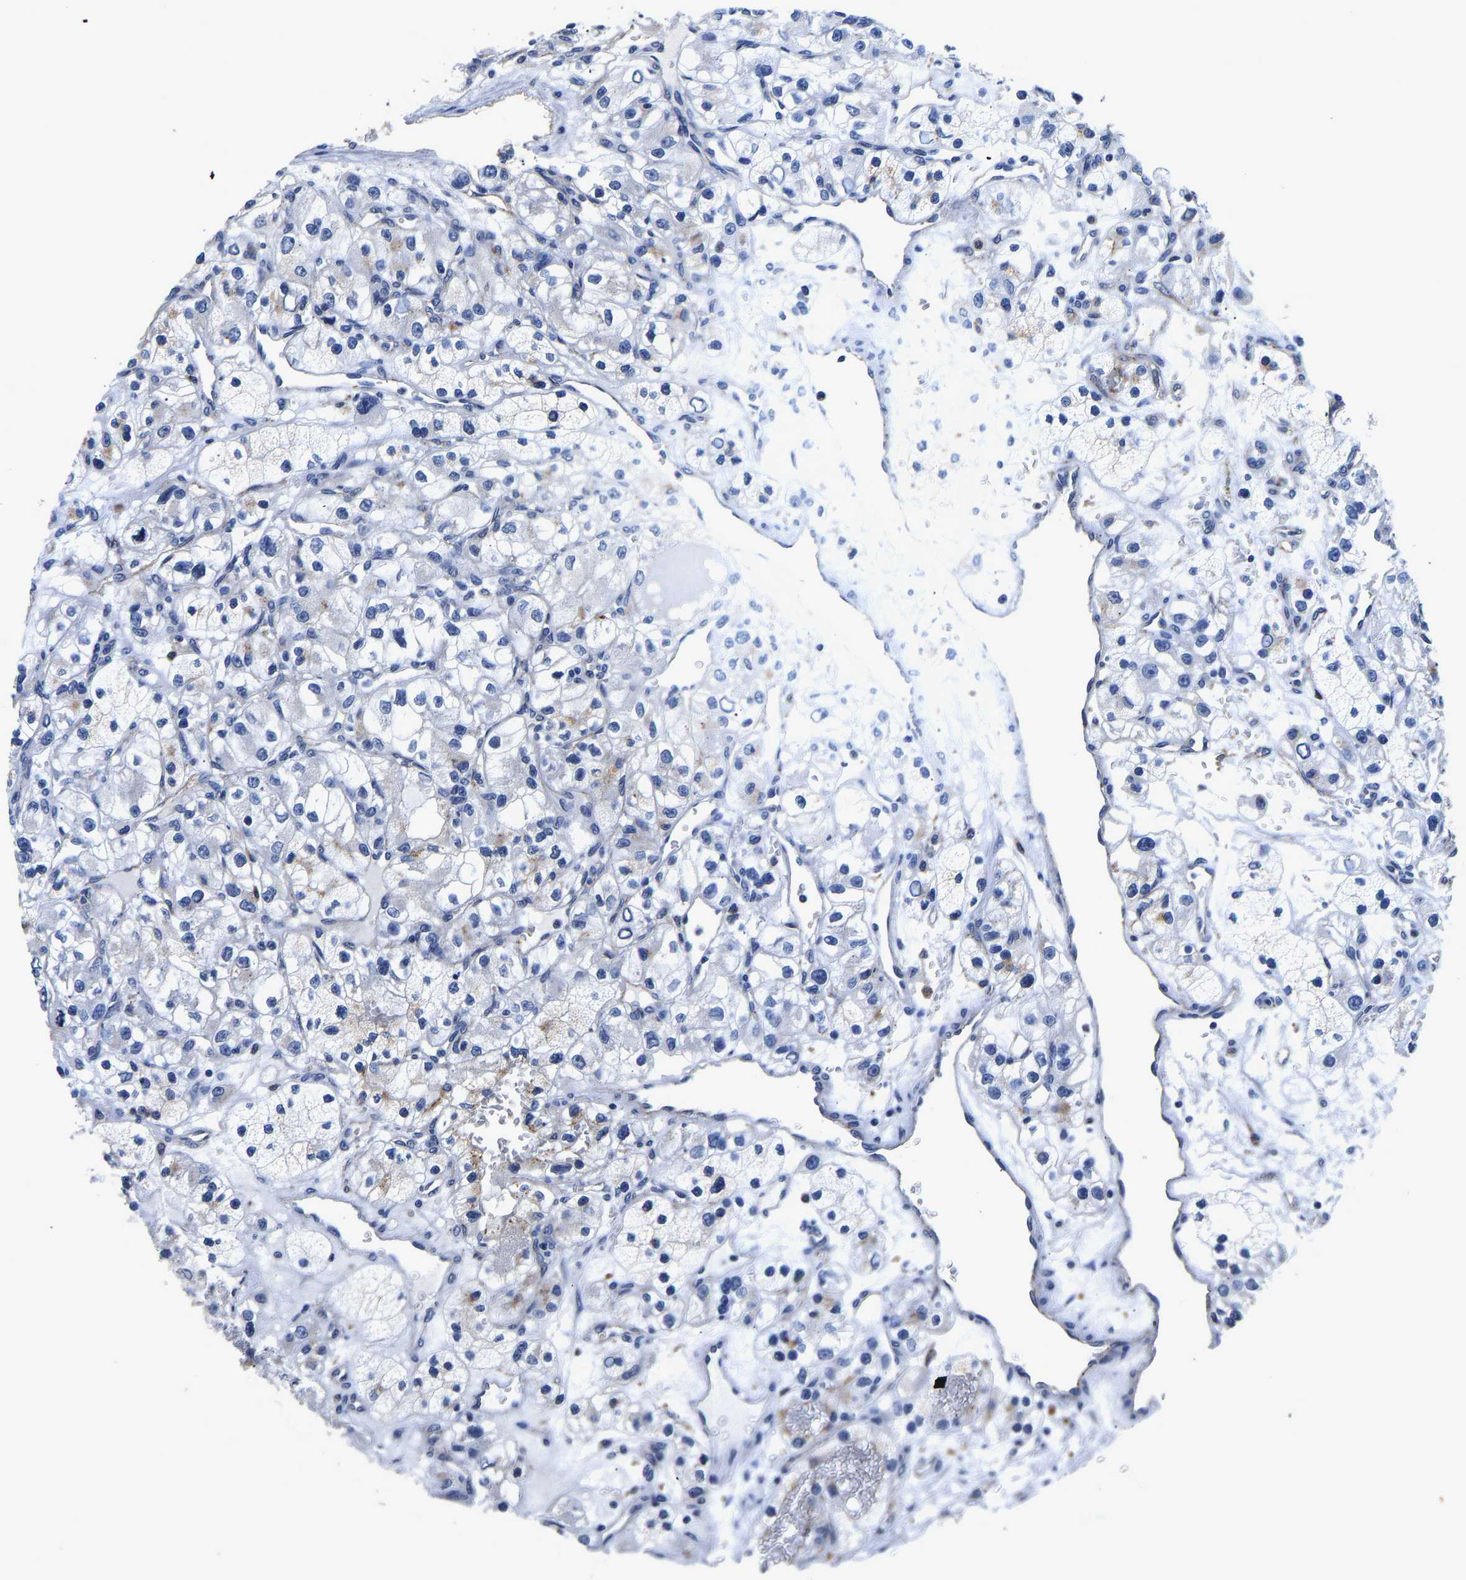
{"staining": {"intensity": "negative", "quantity": "none", "location": "none"}, "tissue": "renal cancer", "cell_type": "Tumor cells", "image_type": "cancer", "snomed": [{"axis": "morphology", "description": "Adenocarcinoma, NOS"}, {"axis": "topography", "description": "Kidney"}], "caption": "Immunohistochemistry (IHC) photomicrograph of neoplastic tissue: adenocarcinoma (renal) stained with DAB reveals no significant protein staining in tumor cells.", "gene": "GRN", "patient": {"sex": "female", "age": 57}}